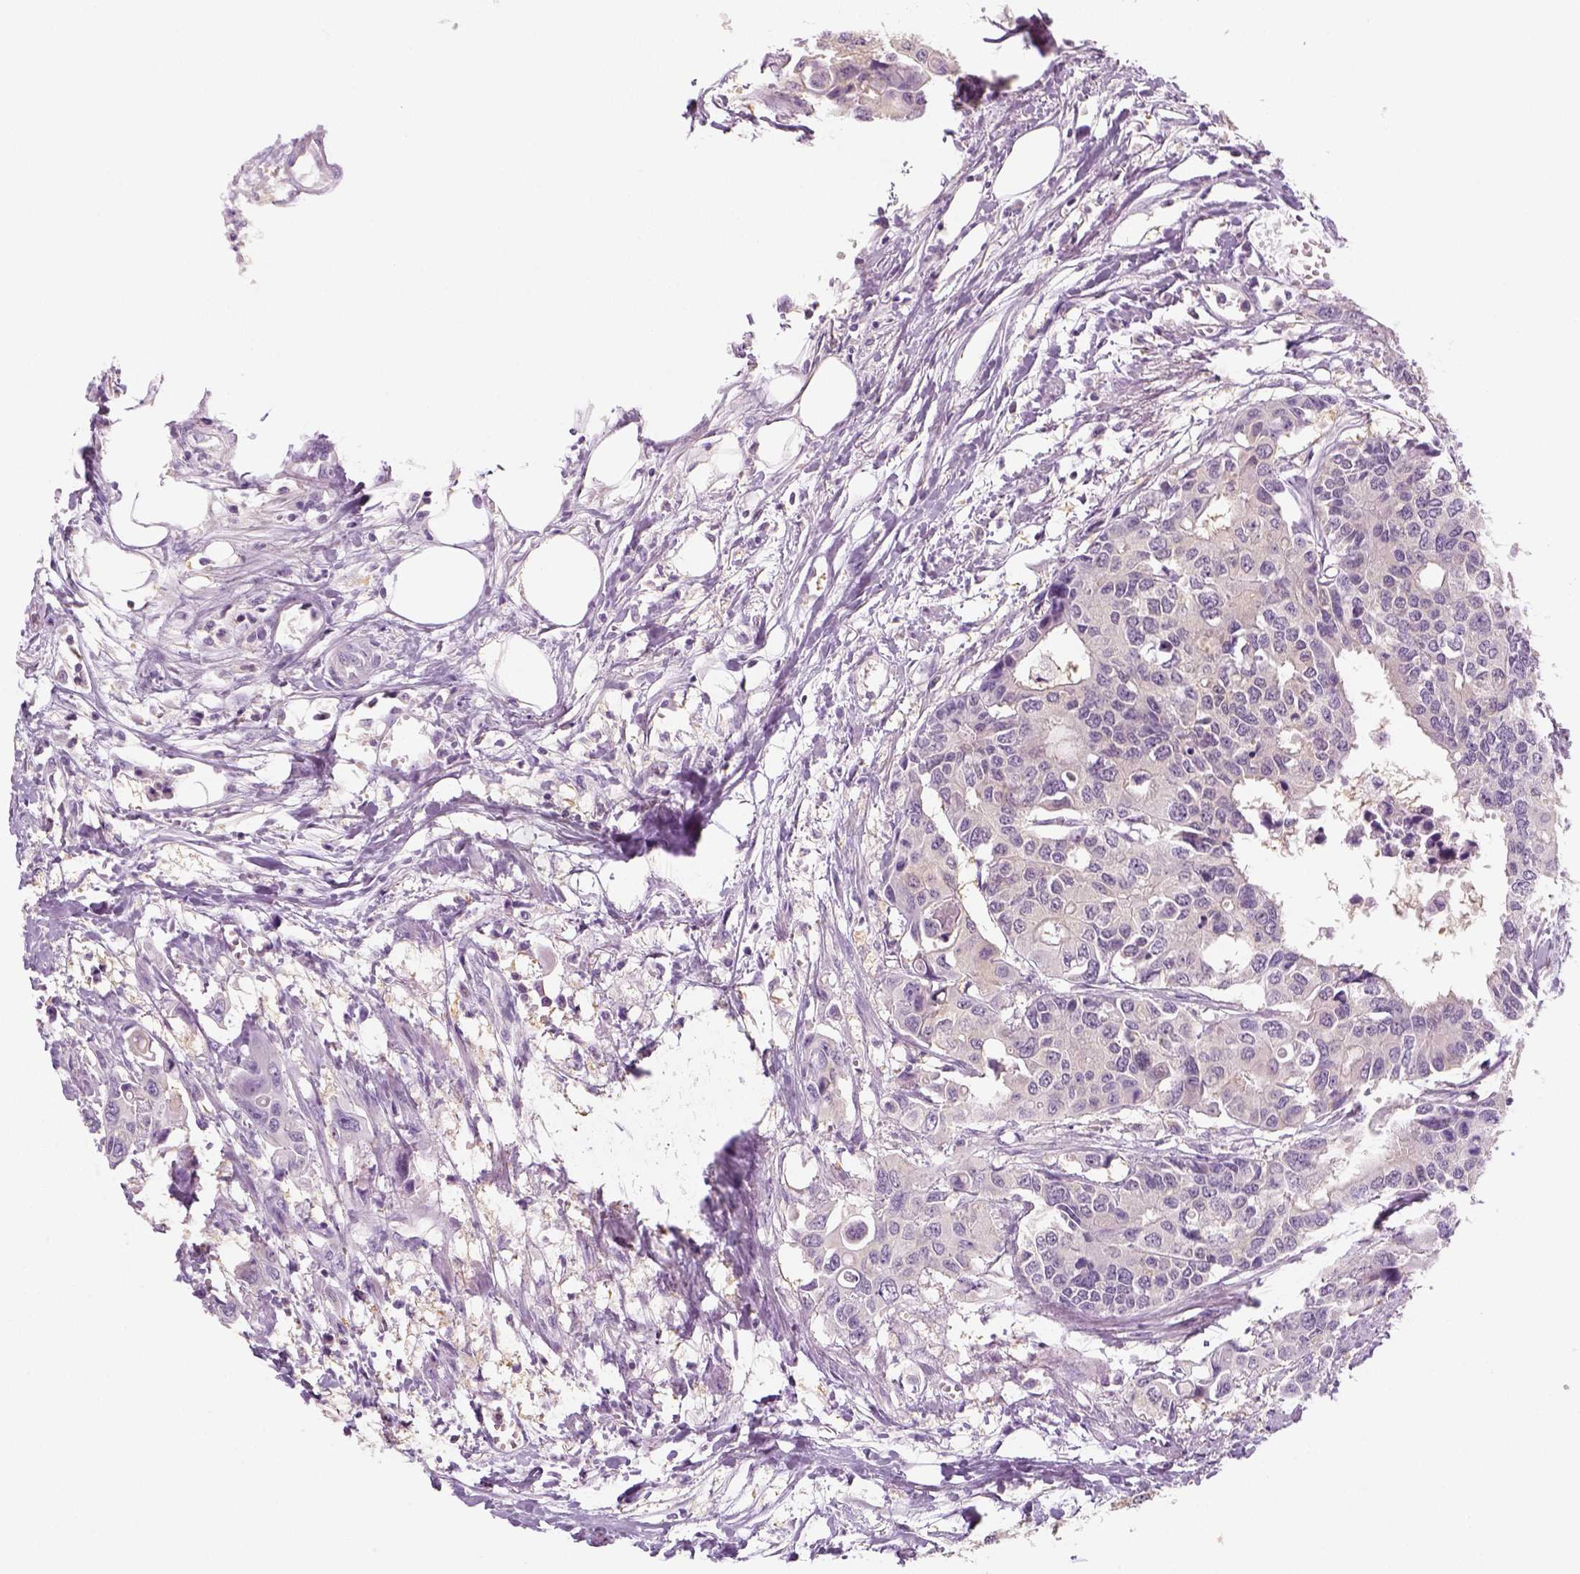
{"staining": {"intensity": "negative", "quantity": "none", "location": "none"}, "tissue": "colorectal cancer", "cell_type": "Tumor cells", "image_type": "cancer", "snomed": [{"axis": "morphology", "description": "Adenocarcinoma, NOS"}, {"axis": "topography", "description": "Colon"}], "caption": "Immunohistochemistry (IHC) histopathology image of adenocarcinoma (colorectal) stained for a protein (brown), which displays no positivity in tumor cells.", "gene": "EPHB1", "patient": {"sex": "male", "age": 77}}